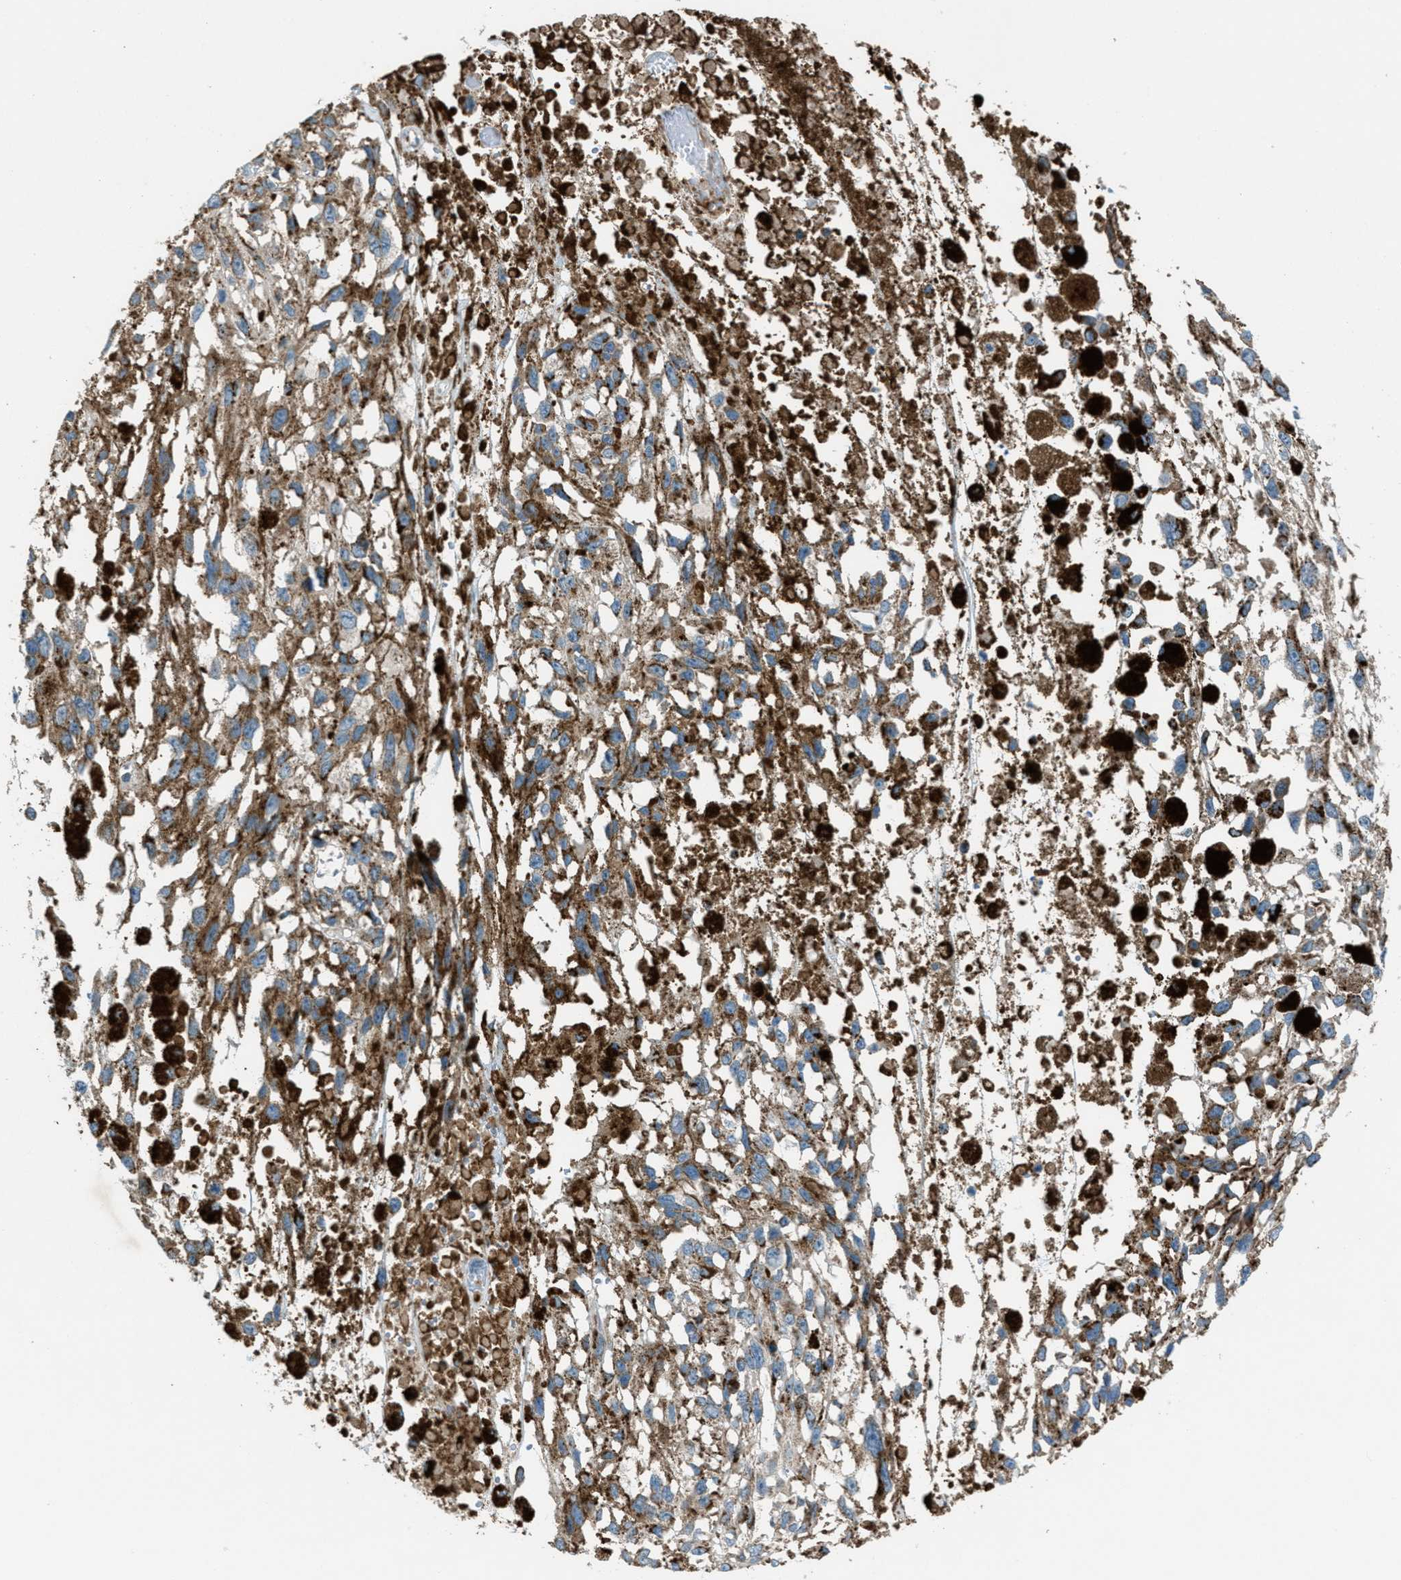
{"staining": {"intensity": "moderate", "quantity": "25%-75%", "location": "cytoplasmic/membranous"}, "tissue": "melanoma", "cell_type": "Tumor cells", "image_type": "cancer", "snomed": [{"axis": "morphology", "description": "Malignant melanoma, Metastatic site"}, {"axis": "topography", "description": "Lymph node"}], "caption": "A brown stain shows moderate cytoplasmic/membranous staining of a protein in human melanoma tumor cells.", "gene": "BCKDK", "patient": {"sex": "male", "age": 59}}